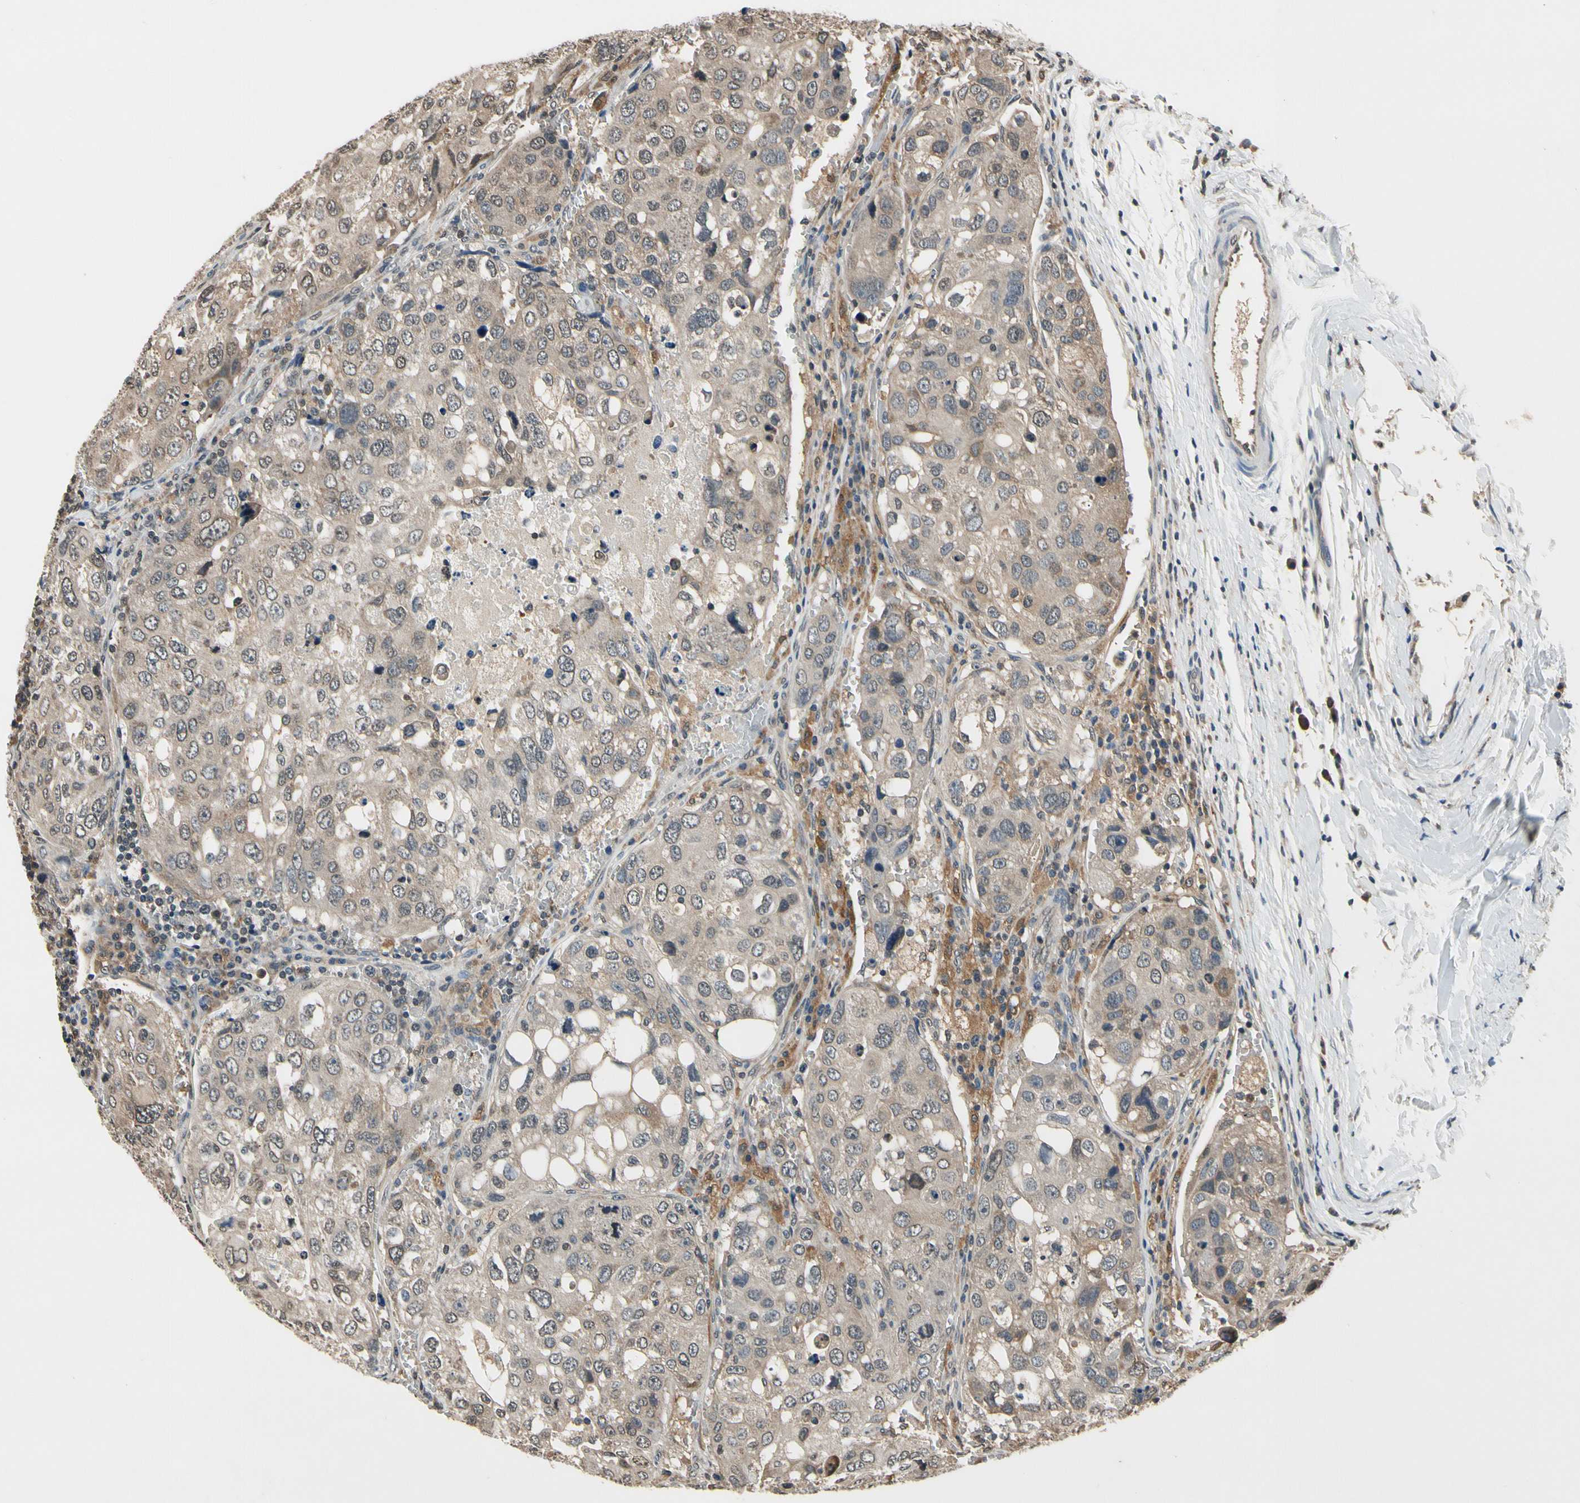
{"staining": {"intensity": "moderate", "quantity": ">75%", "location": "cytoplasmic/membranous"}, "tissue": "urothelial cancer", "cell_type": "Tumor cells", "image_type": "cancer", "snomed": [{"axis": "morphology", "description": "Urothelial carcinoma, High grade"}, {"axis": "topography", "description": "Lymph node"}, {"axis": "topography", "description": "Urinary bladder"}], "caption": "This is an image of immunohistochemistry (IHC) staining of urothelial cancer, which shows moderate staining in the cytoplasmic/membranous of tumor cells.", "gene": "GCLC", "patient": {"sex": "male", "age": 51}}